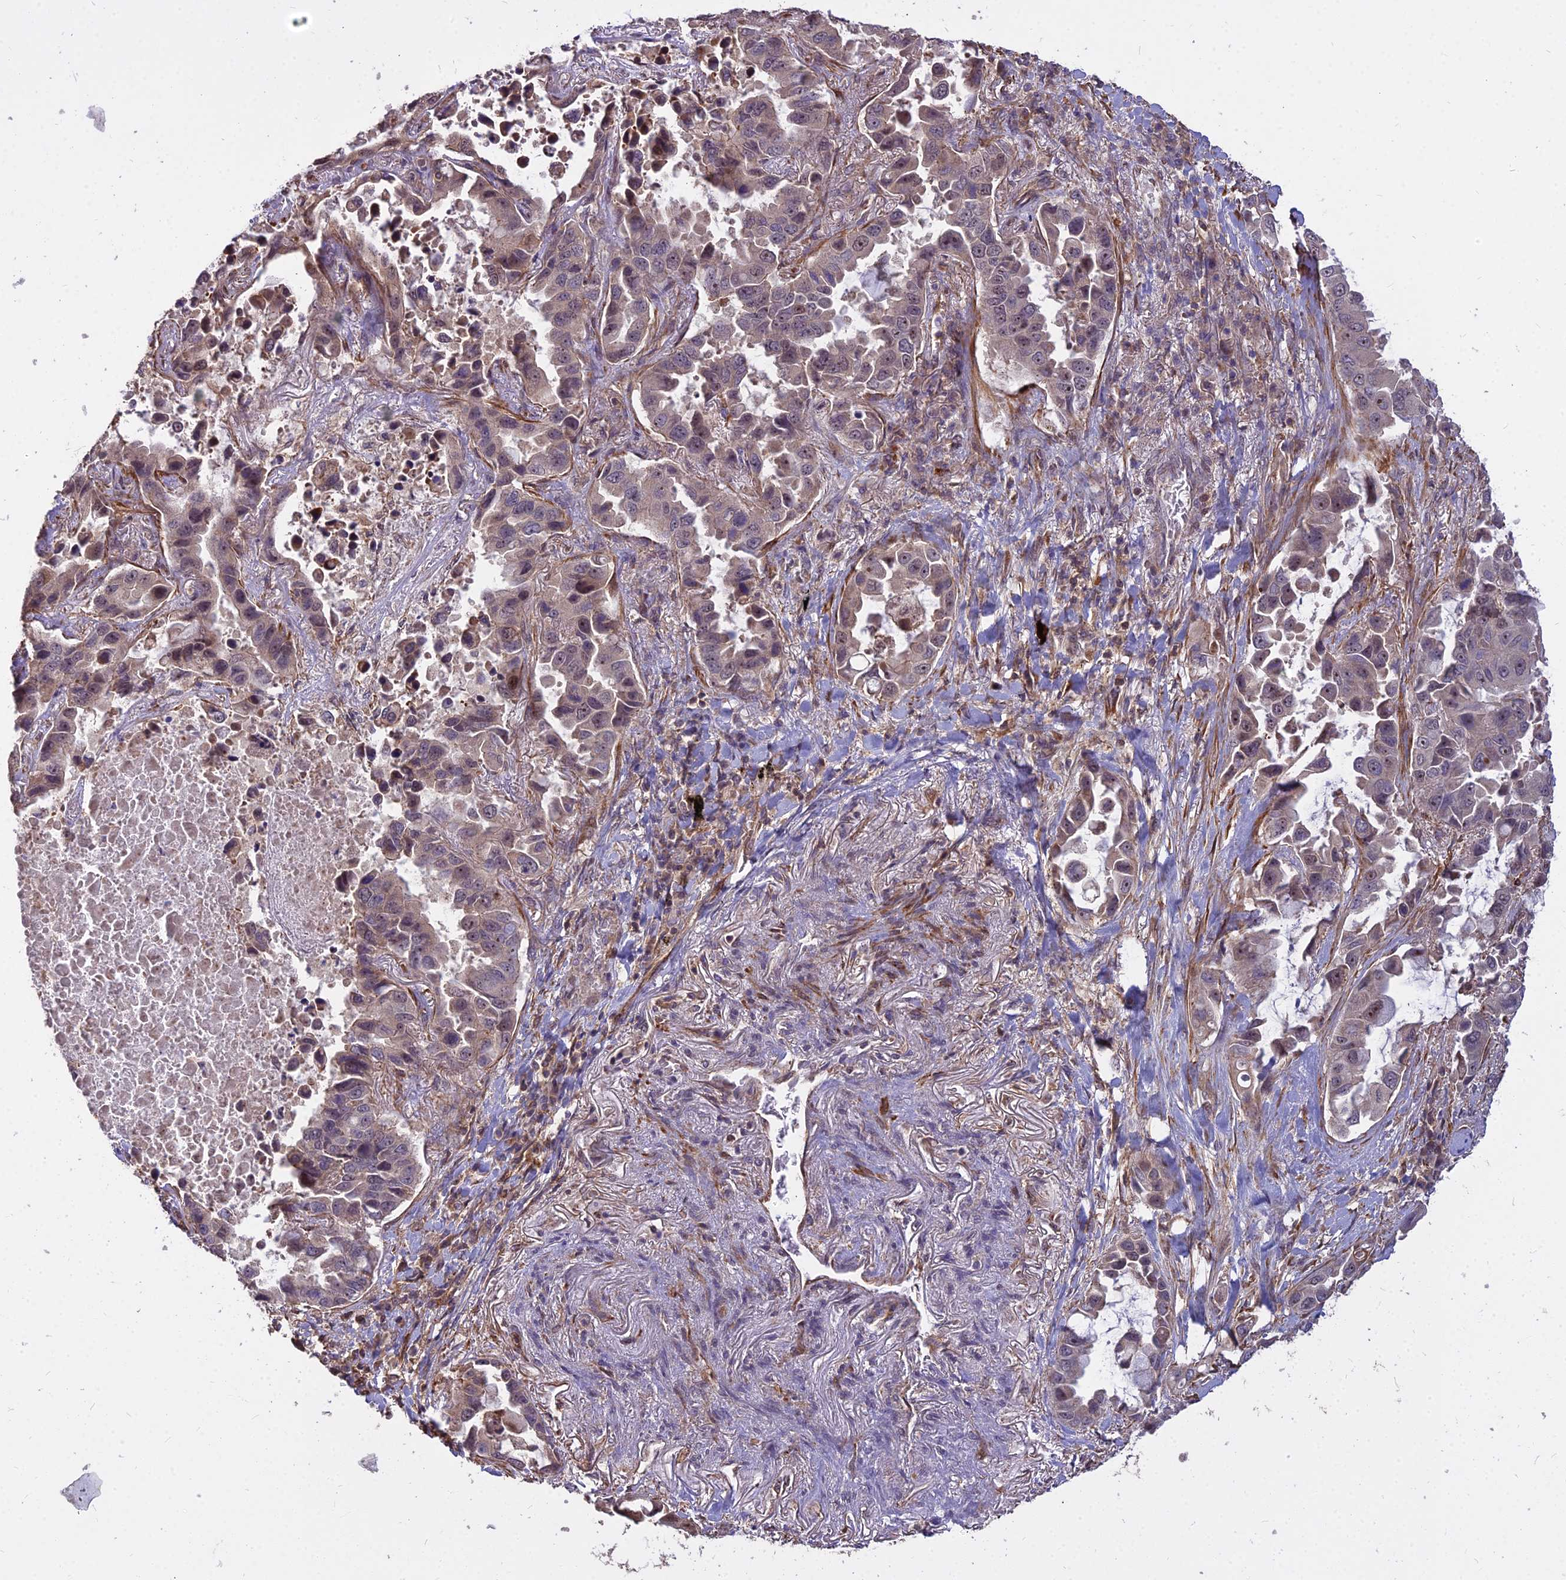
{"staining": {"intensity": "weak", "quantity": "<25%", "location": "cytoplasmic/membranous,nuclear"}, "tissue": "lung cancer", "cell_type": "Tumor cells", "image_type": "cancer", "snomed": [{"axis": "morphology", "description": "Adenocarcinoma, NOS"}, {"axis": "topography", "description": "Lung"}], "caption": "DAB (3,3'-diaminobenzidine) immunohistochemical staining of human lung cancer (adenocarcinoma) displays no significant expression in tumor cells.", "gene": "TCEA3", "patient": {"sex": "male", "age": 64}}